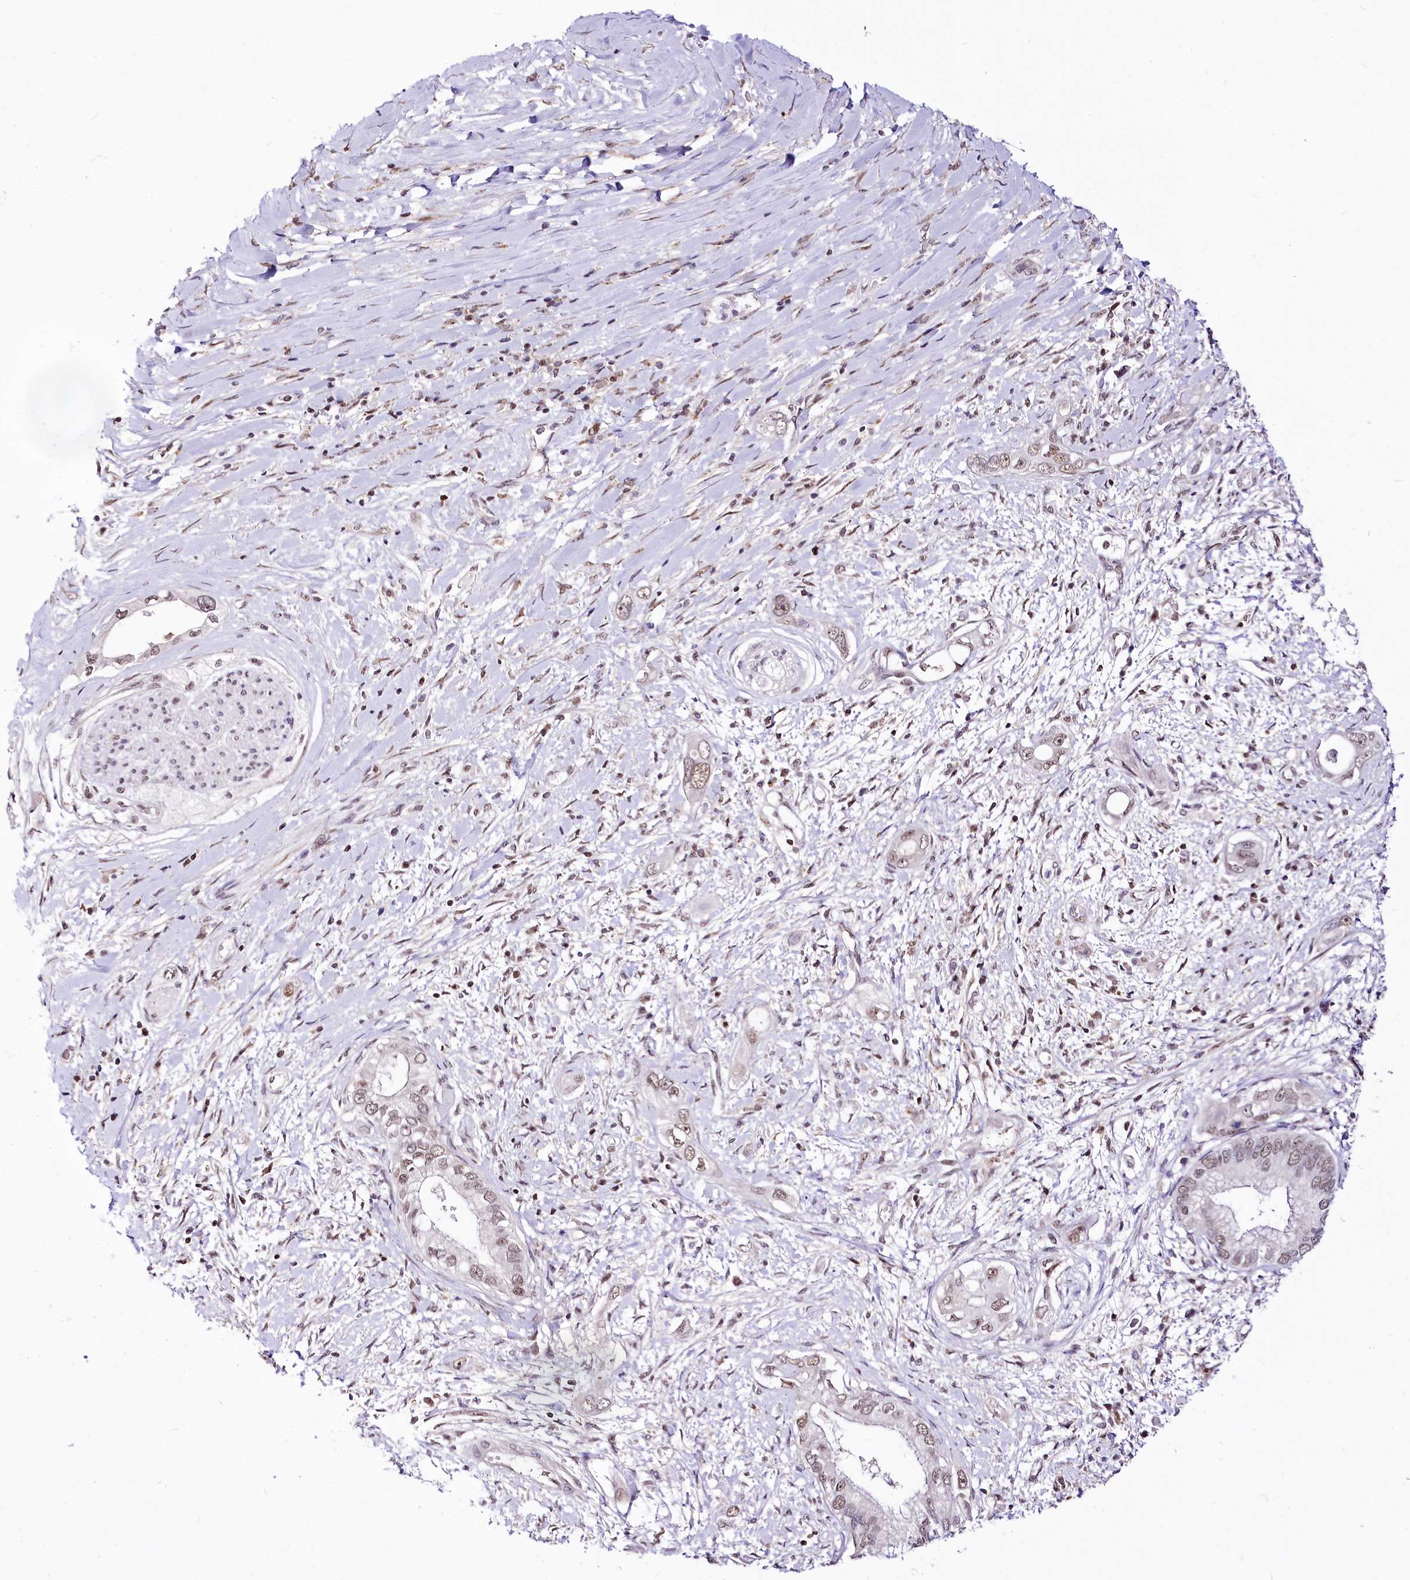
{"staining": {"intensity": "weak", "quantity": ">75%", "location": "nuclear"}, "tissue": "pancreatic cancer", "cell_type": "Tumor cells", "image_type": "cancer", "snomed": [{"axis": "morphology", "description": "Inflammation, NOS"}, {"axis": "morphology", "description": "Adenocarcinoma, NOS"}, {"axis": "topography", "description": "Pancreas"}], "caption": "DAB (3,3'-diaminobenzidine) immunohistochemical staining of human pancreatic cancer (adenocarcinoma) exhibits weak nuclear protein positivity in approximately >75% of tumor cells. The staining was performed using DAB to visualize the protein expression in brown, while the nuclei were stained in blue with hematoxylin (Magnification: 20x).", "gene": "POLA2", "patient": {"sex": "female", "age": 56}}